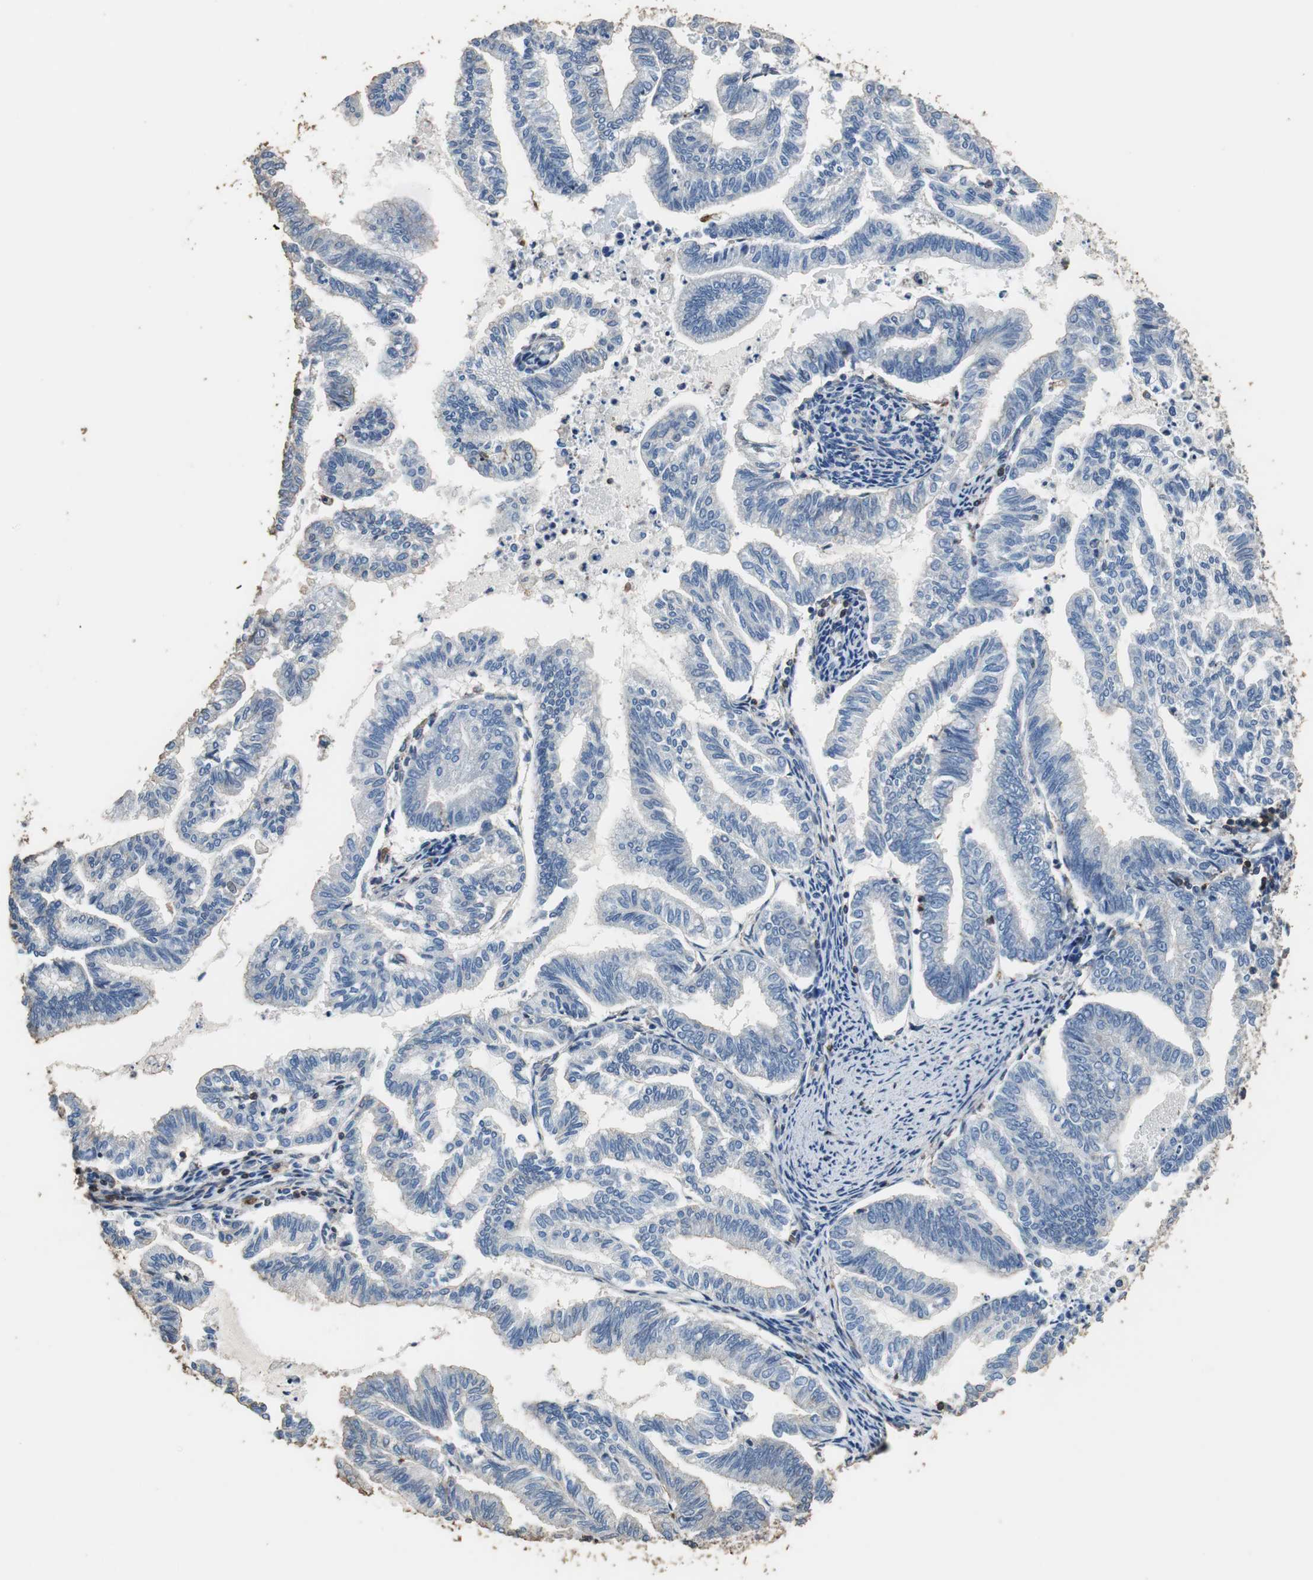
{"staining": {"intensity": "negative", "quantity": "none", "location": "none"}, "tissue": "endometrial cancer", "cell_type": "Tumor cells", "image_type": "cancer", "snomed": [{"axis": "morphology", "description": "Adenocarcinoma, NOS"}, {"axis": "topography", "description": "Endometrium"}], "caption": "Micrograph shows no protein expression in tumor cells of endometrial cancer (adenocarcinoma) tissue.", "gene": "PRKRA", "patient": {"sex": "female", "age": 79}}